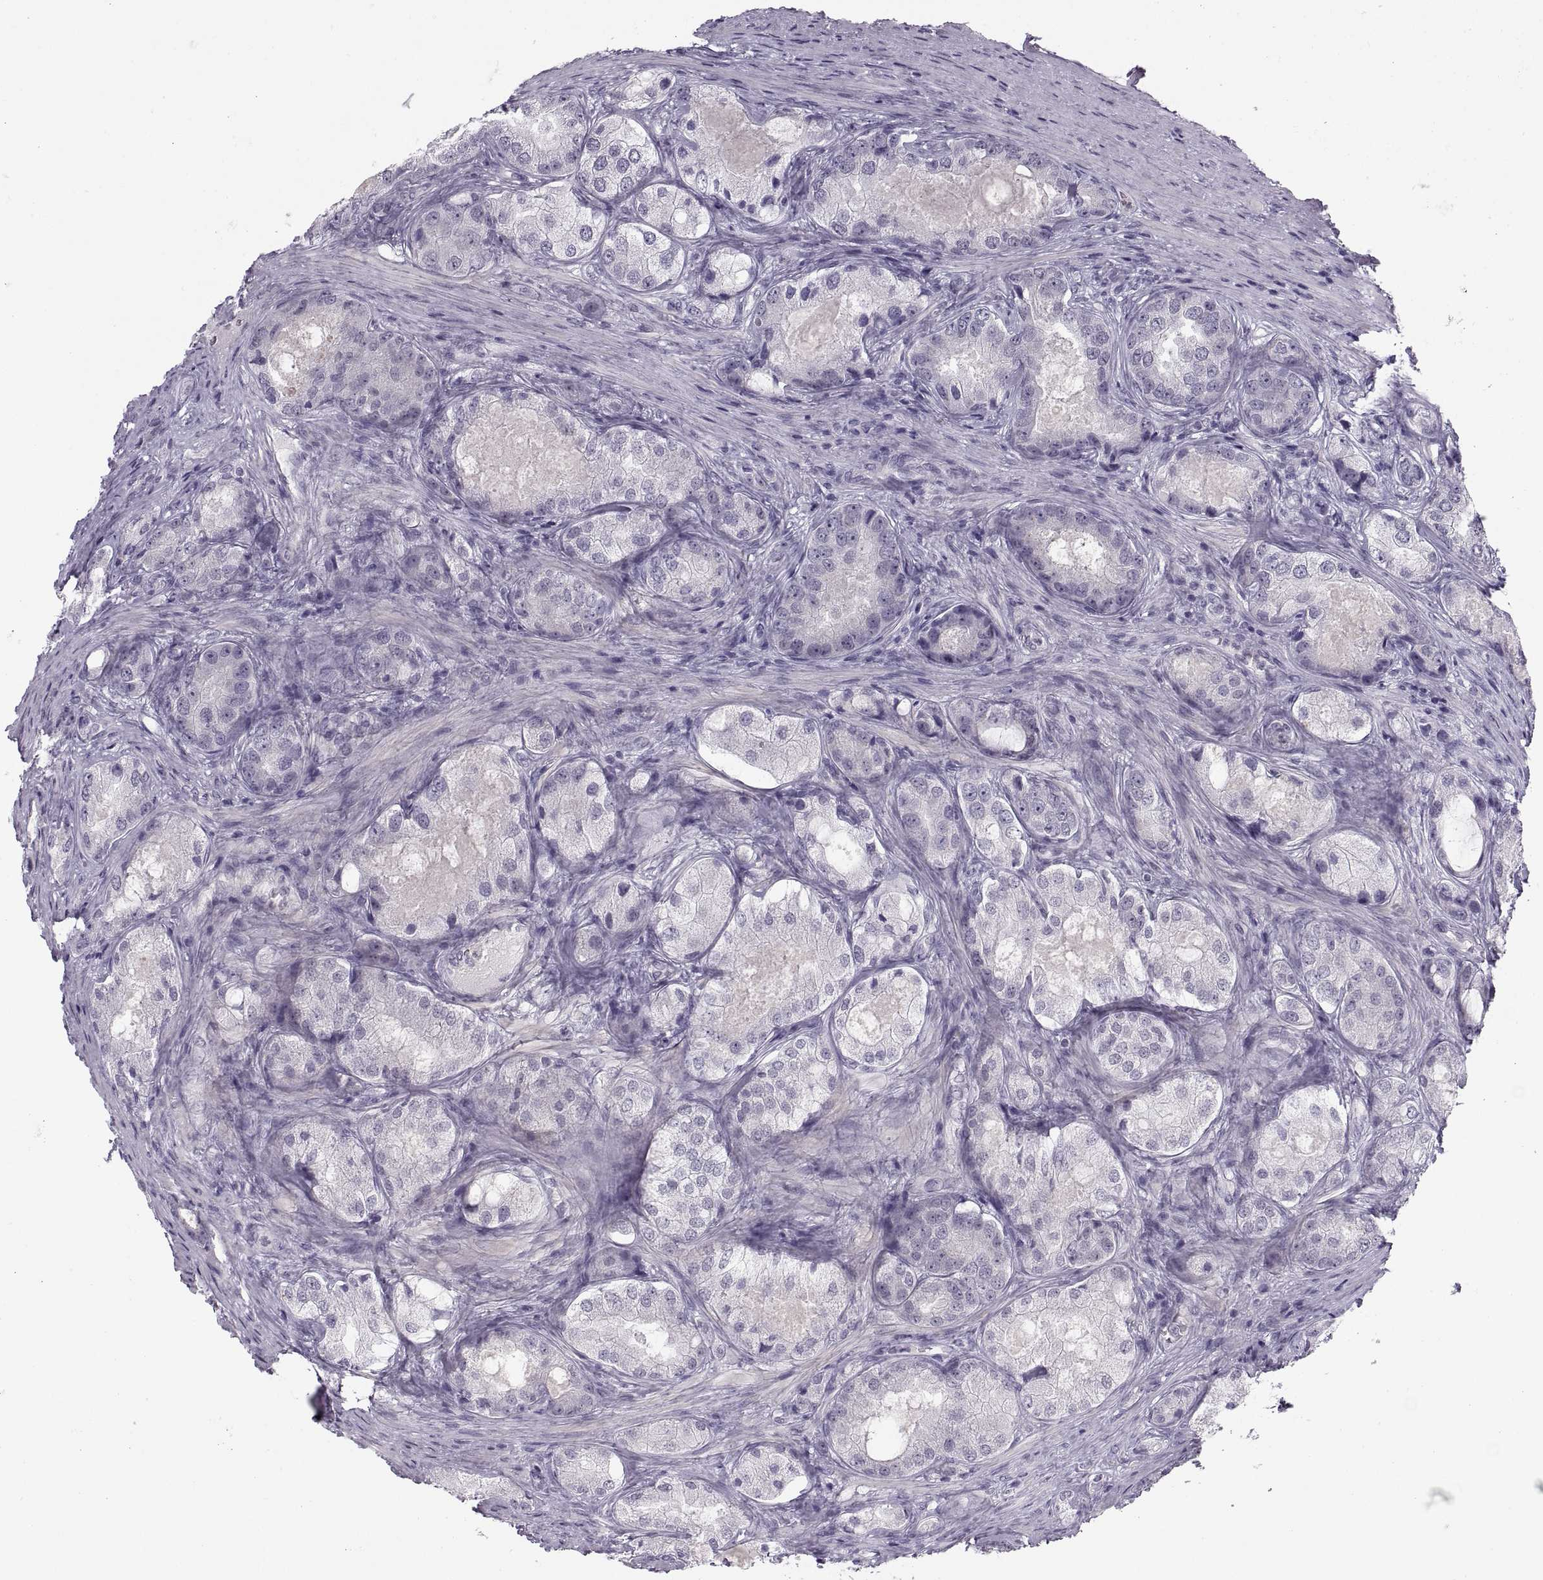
{"staining": {"intensity": "negative", "quantity": "none", "location": "none"}, "tissue": "prostate cancer", "cell_type": "Tumor cells", "image_type": "cancer", "snomed": [{"axis": "morphology", "description": "Adenocarcinoma, Low grade"}, {"axis": "topography", "description": "Prostate"}], "caption": "A high-resolution histopathology image shows immunohistochemistry (IHC) staining of prostate low-grade adenocarcinoma, which displays no significant positivity in tumor cells. (DAB immunohistochemistry (IHC) visualized using brightfield microscopy, high magnification).", "gene": "C3orf22", "patient": {"sex": "male", "age": 68}}